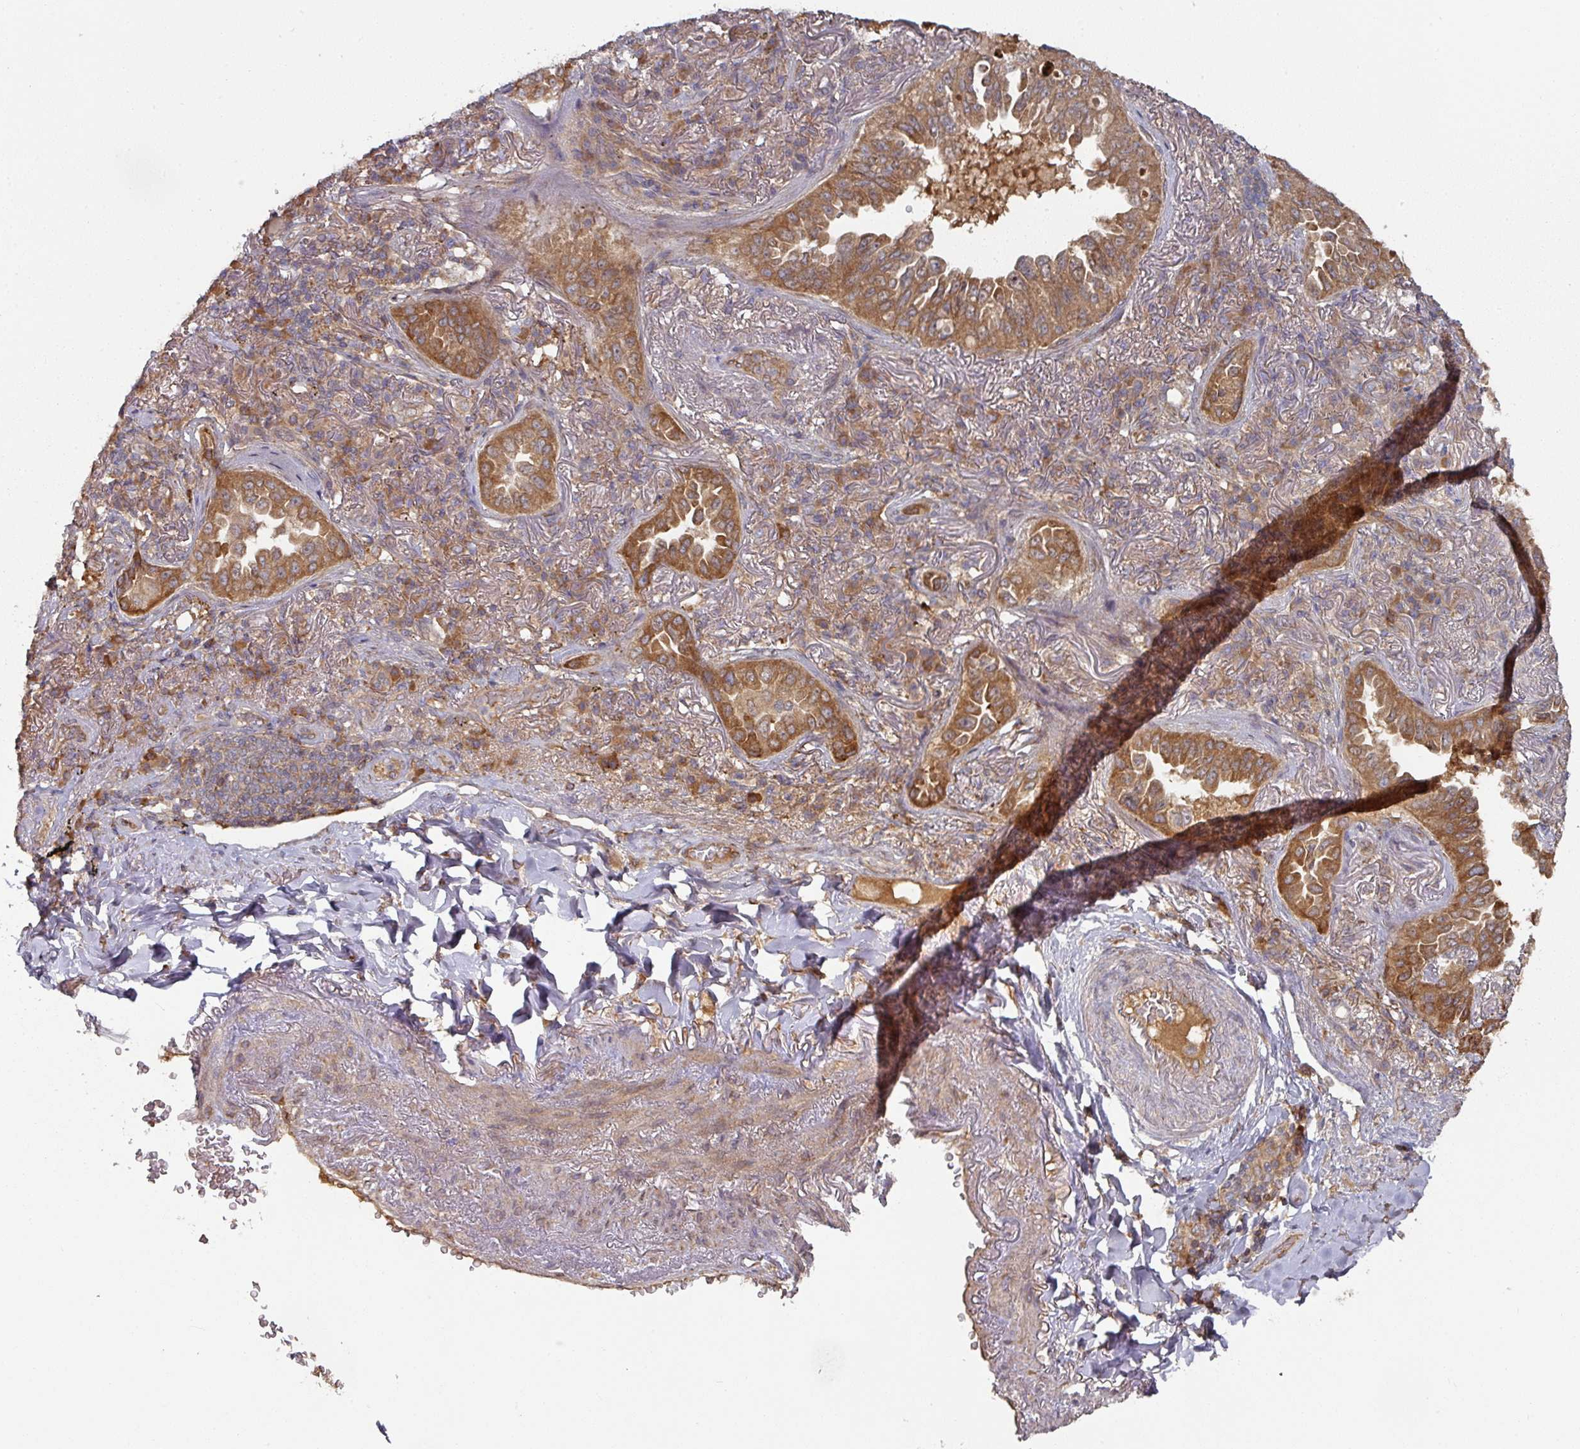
{"staining": {"intensity": "strong", "quantity": ">75%", "location": "cytoplasmic/membranous"}, "tissue": "lung cancer", "cell_type": "Tumor cells", "image_type": "cancer", "snomed": [{"axis": "morphology", "description": "Adenocarcinoma, NOS"}, {"axis": "topography", "description": "Lung"}], "caption": "Protein expression by immunohistochemistry displays strong cytoplasmic/membranous staining in approximately >75% of tumor cells in lung cancer (adenocarcinoma).", "gene": "CEP95", "patient": {"sex": "female", "age": 69}}